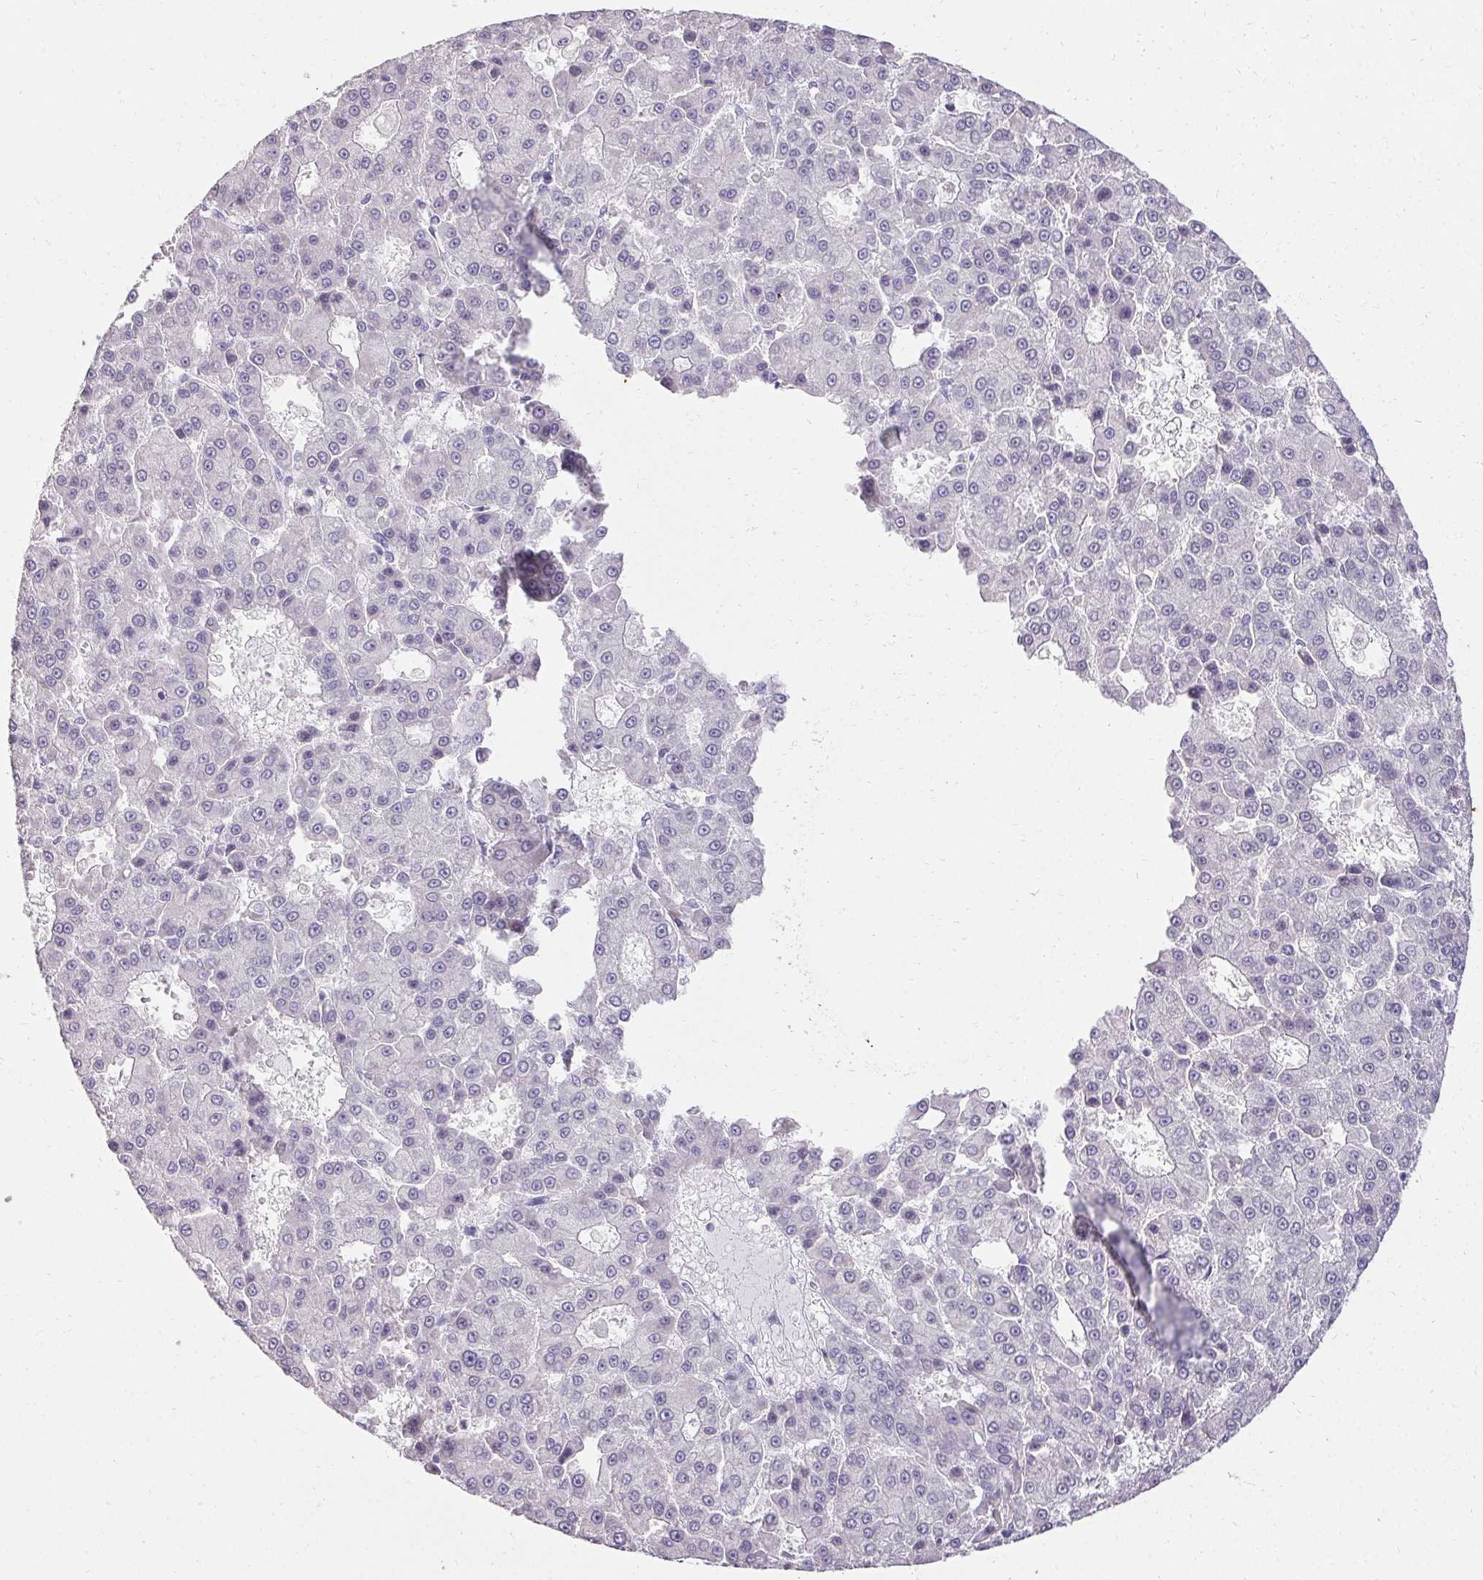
{"staining": {"intensity": "negative", "quantity": "none", "location": "none"}, "tissue": "liver cancer", "cell_type": "Tumor cells", "image_type": "cancer", "snomed": [{"axis": "morphology", "description": "Carcinoma, Hepatocellular, NOS"}, {"axis": "topography", "description": "Liver"}], "caption": "Immunohistochemistry of human liver hepatocellular carcinoma shows no expression in tumor cells.", "gene": "PMEL", "patient": {"sex": "male", "age": 70}}